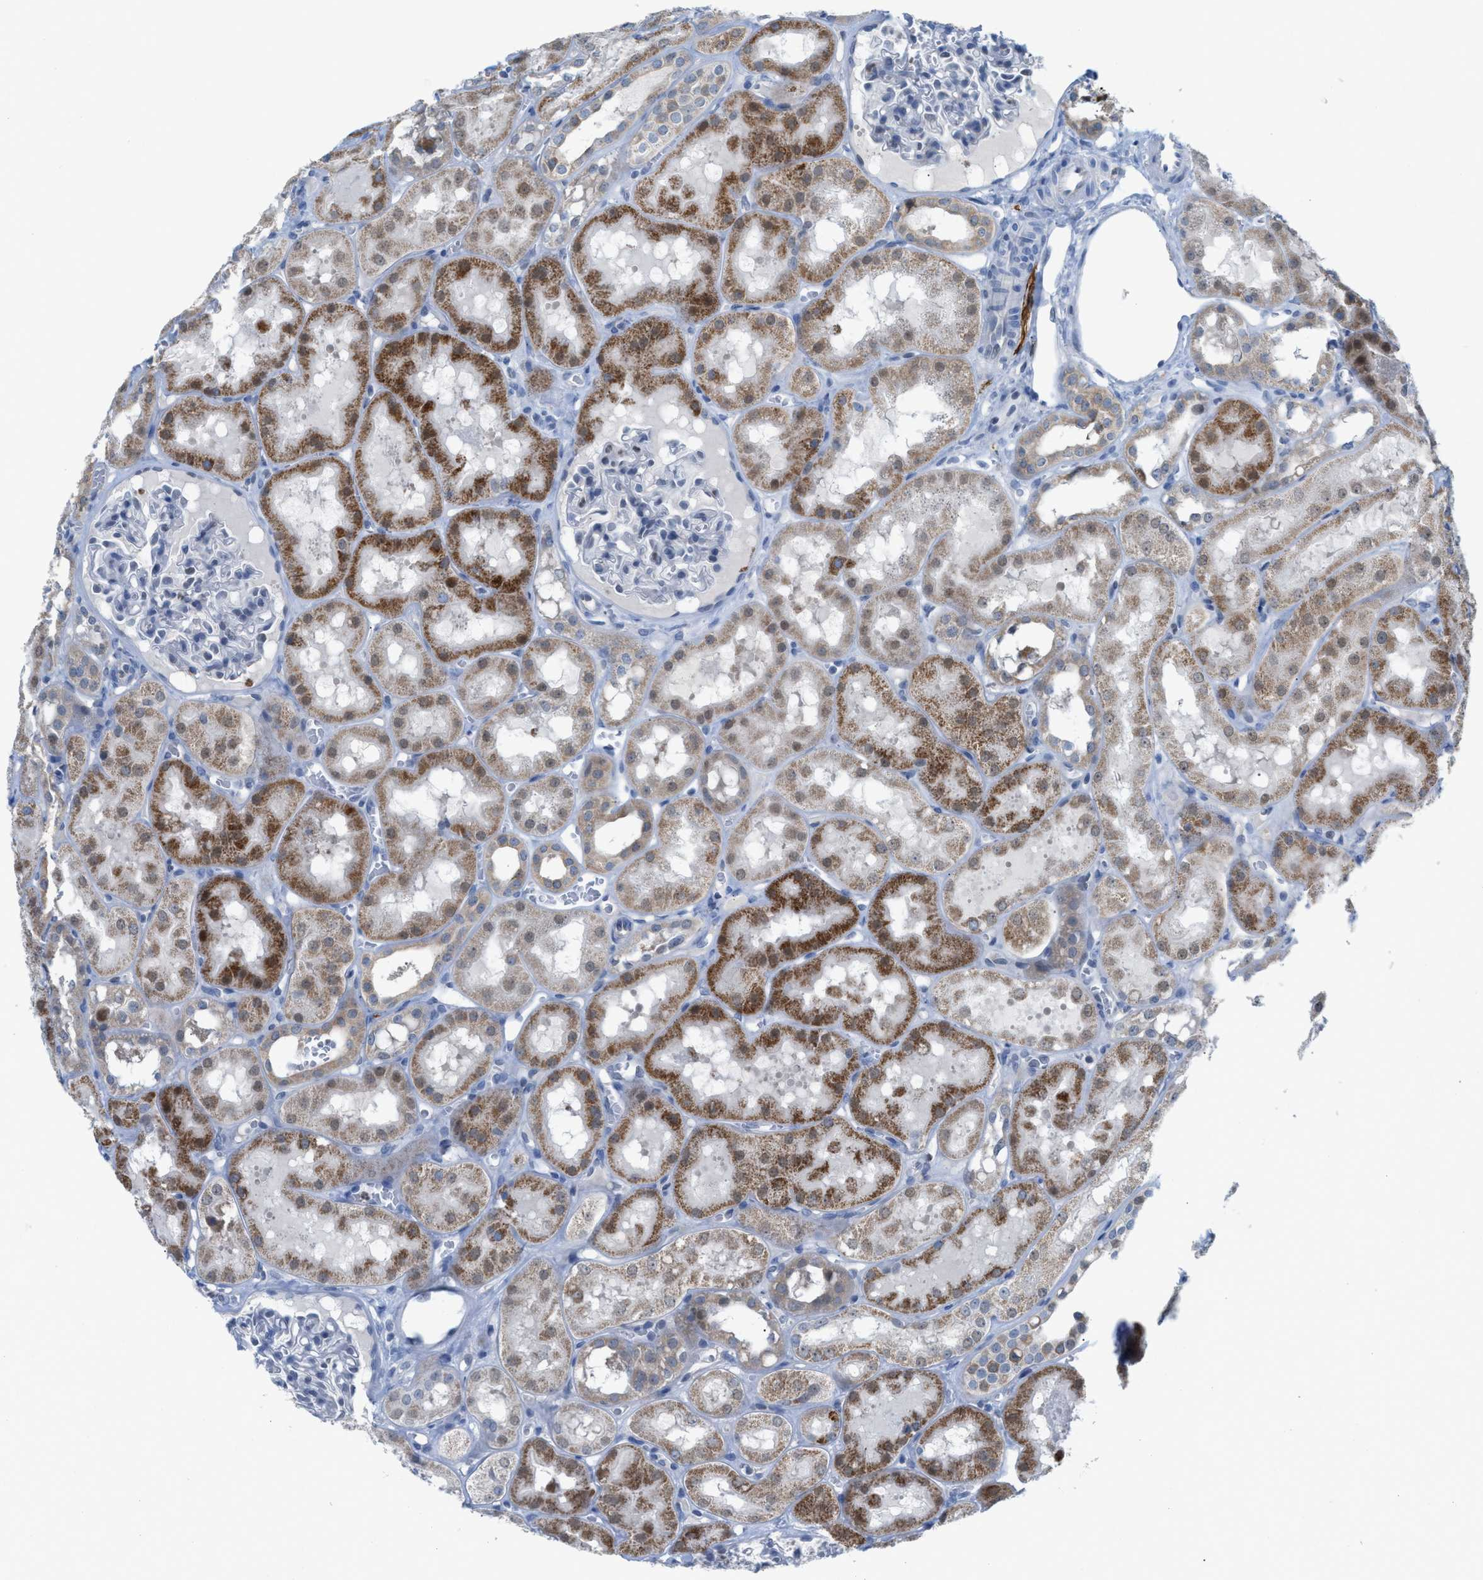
{"staining": {"intensity": "negative", "quantity": "none", "location": "none"}, "tissue": "kidney", "cell_type": "Cells in glomeruli", "image_type": "normal", "snomed": [{"axis": "morphology", "description": "Normal tissue, NOS"}, {"axis": "topography", "description": "Kidney"}, {"axis": "topography", "description": "Urinary bladder"}], "caption": "This is an immunohistochemistry (IHC) micrograph of benign human kidney. There is no staining in cells in glomeruli.", "gene": "PPM1D", "patient": {"sex": "male", "age": 16}}